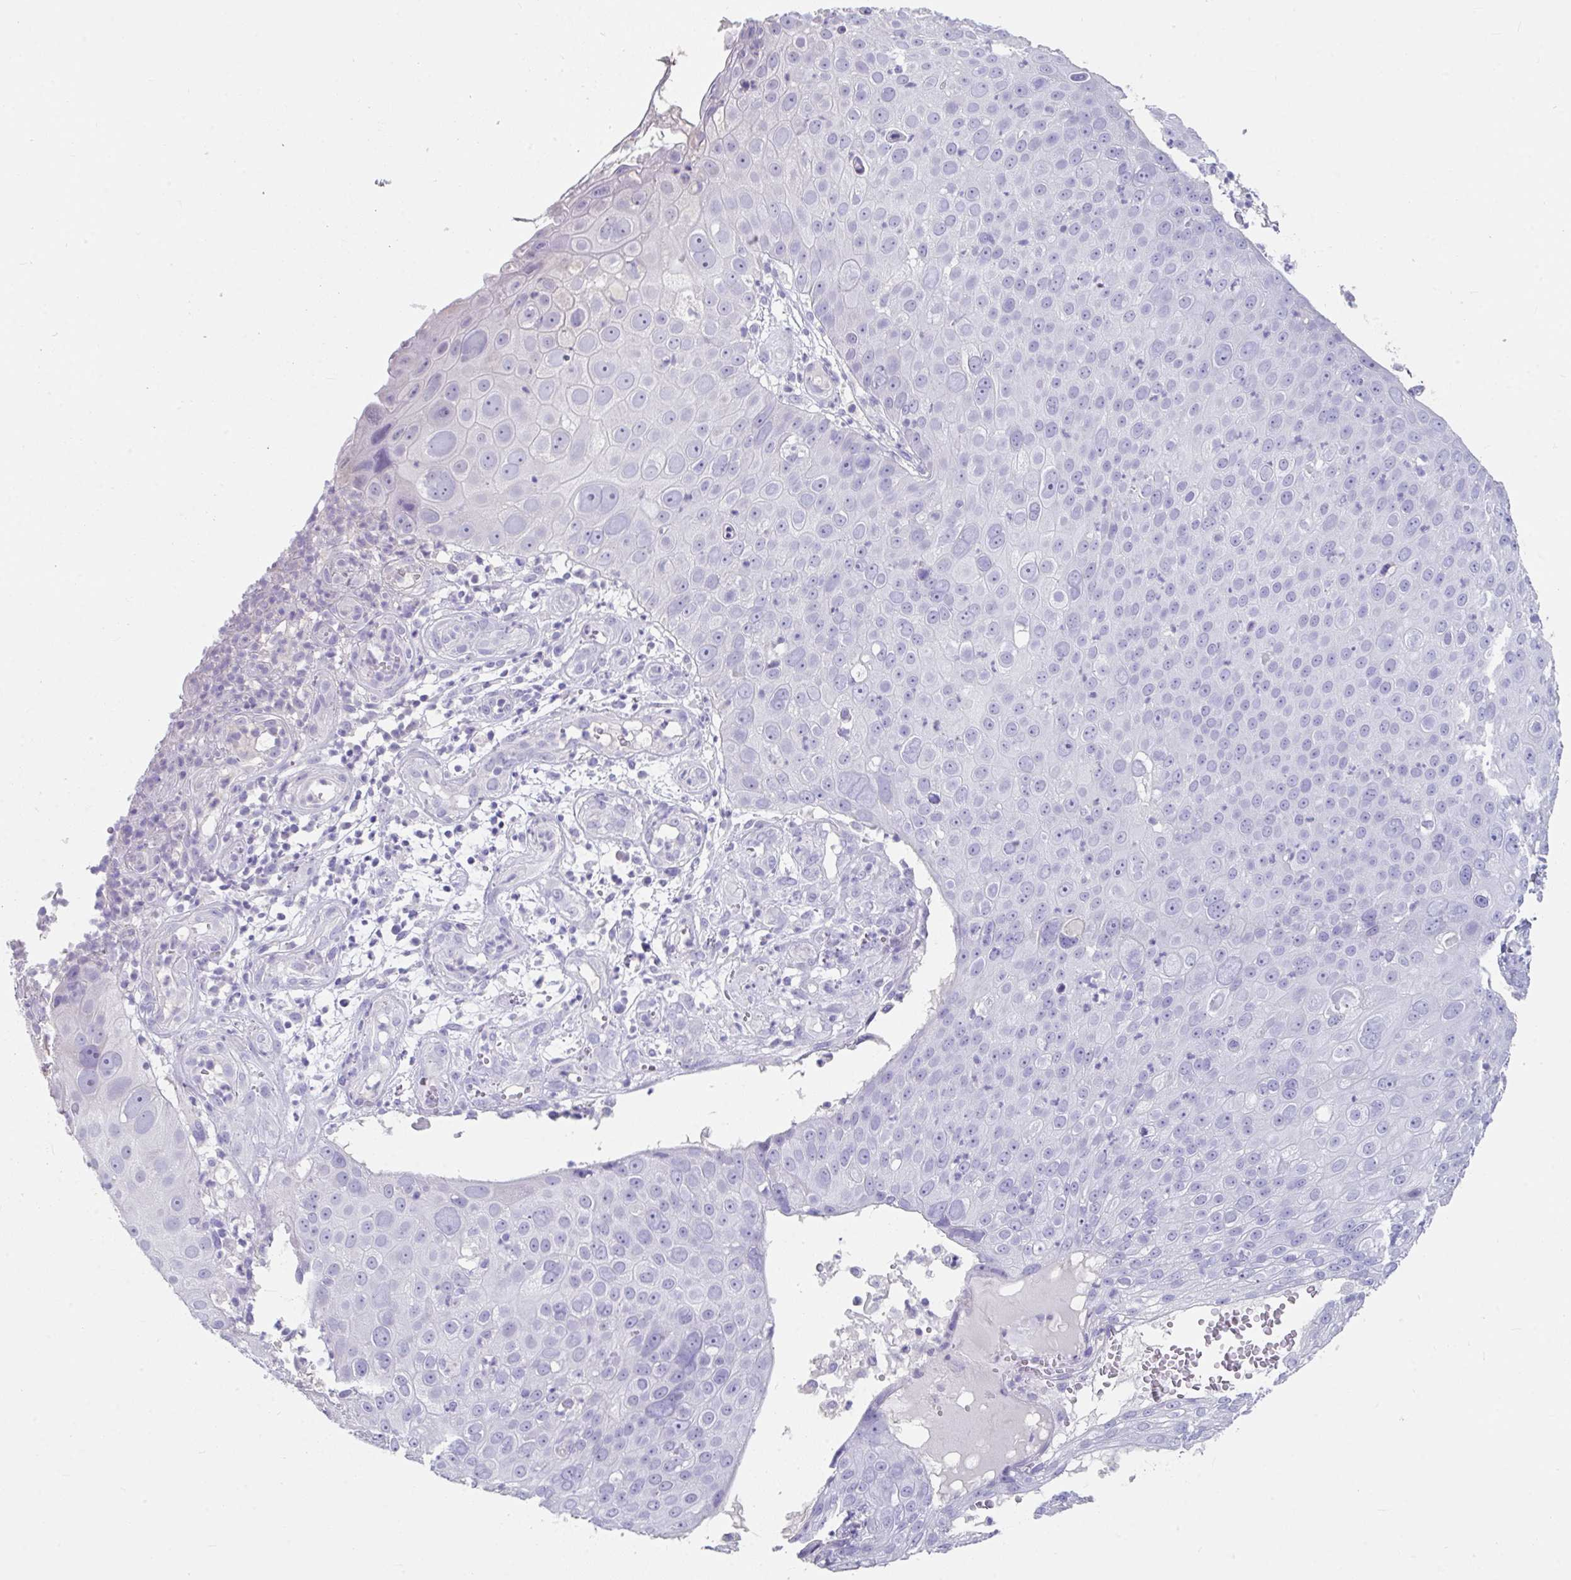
{"staining": {"intensity": "negative", "quantity": "none", "location": "none"}, "tissue": "skin cancer", "cell_type": "Tumor cells", "image_type": "cancer", "snomed": [{"axis": "morphology", "description": "Squamous cell carcinoma, NOS"}, {"axis": "topography", "description": "Skin"}], "caption": "An immunohistochemistry (IHC) micrograph of skin cancer (squamous cell carcinoma) is shown. There is no staining in tumor cells of skin cancer (squamous cell carcinoma).", "gene": "SLC44A4", "patient": {"sex": "male", "age": 71}}